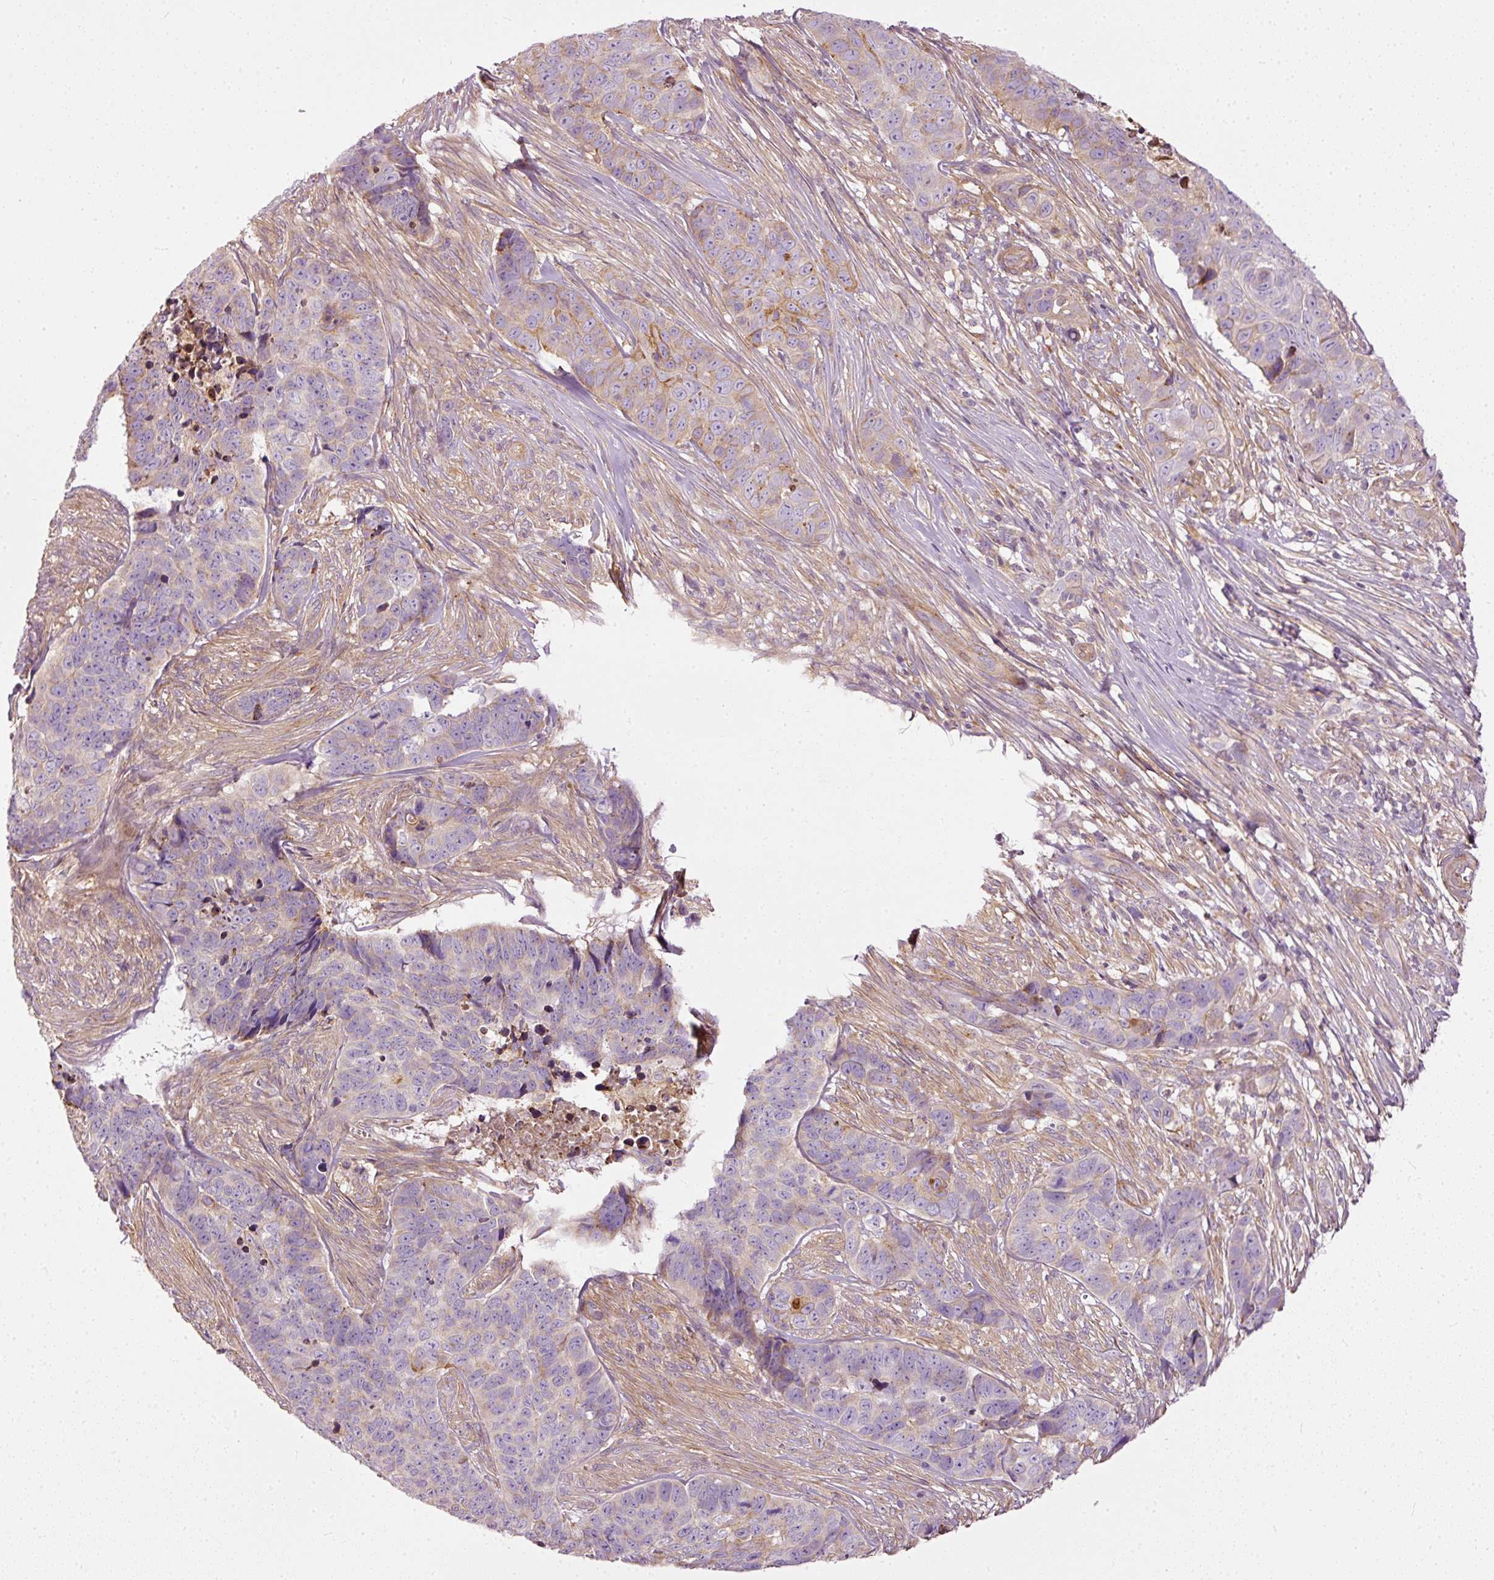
{"staining": {"intensity": "moderate", "quantity": "<25%", "location": "cytoplasmic/membranous"}, "tissue": "skin cancer", "cell_type": "Tumor cells", "image_type": "cancer", "snomed": [{"axis": "morphology", "description": "Basal cell carcinoma"}, {"axis": "topography", "description": "Skin"}], "caption": "A brown stain highlights moderate cytoplasmic/membranous staining of a protein in skin cancer tumor cells.", "gene": "PAQR9", "patient": {"sex": "female", "age": 82}}